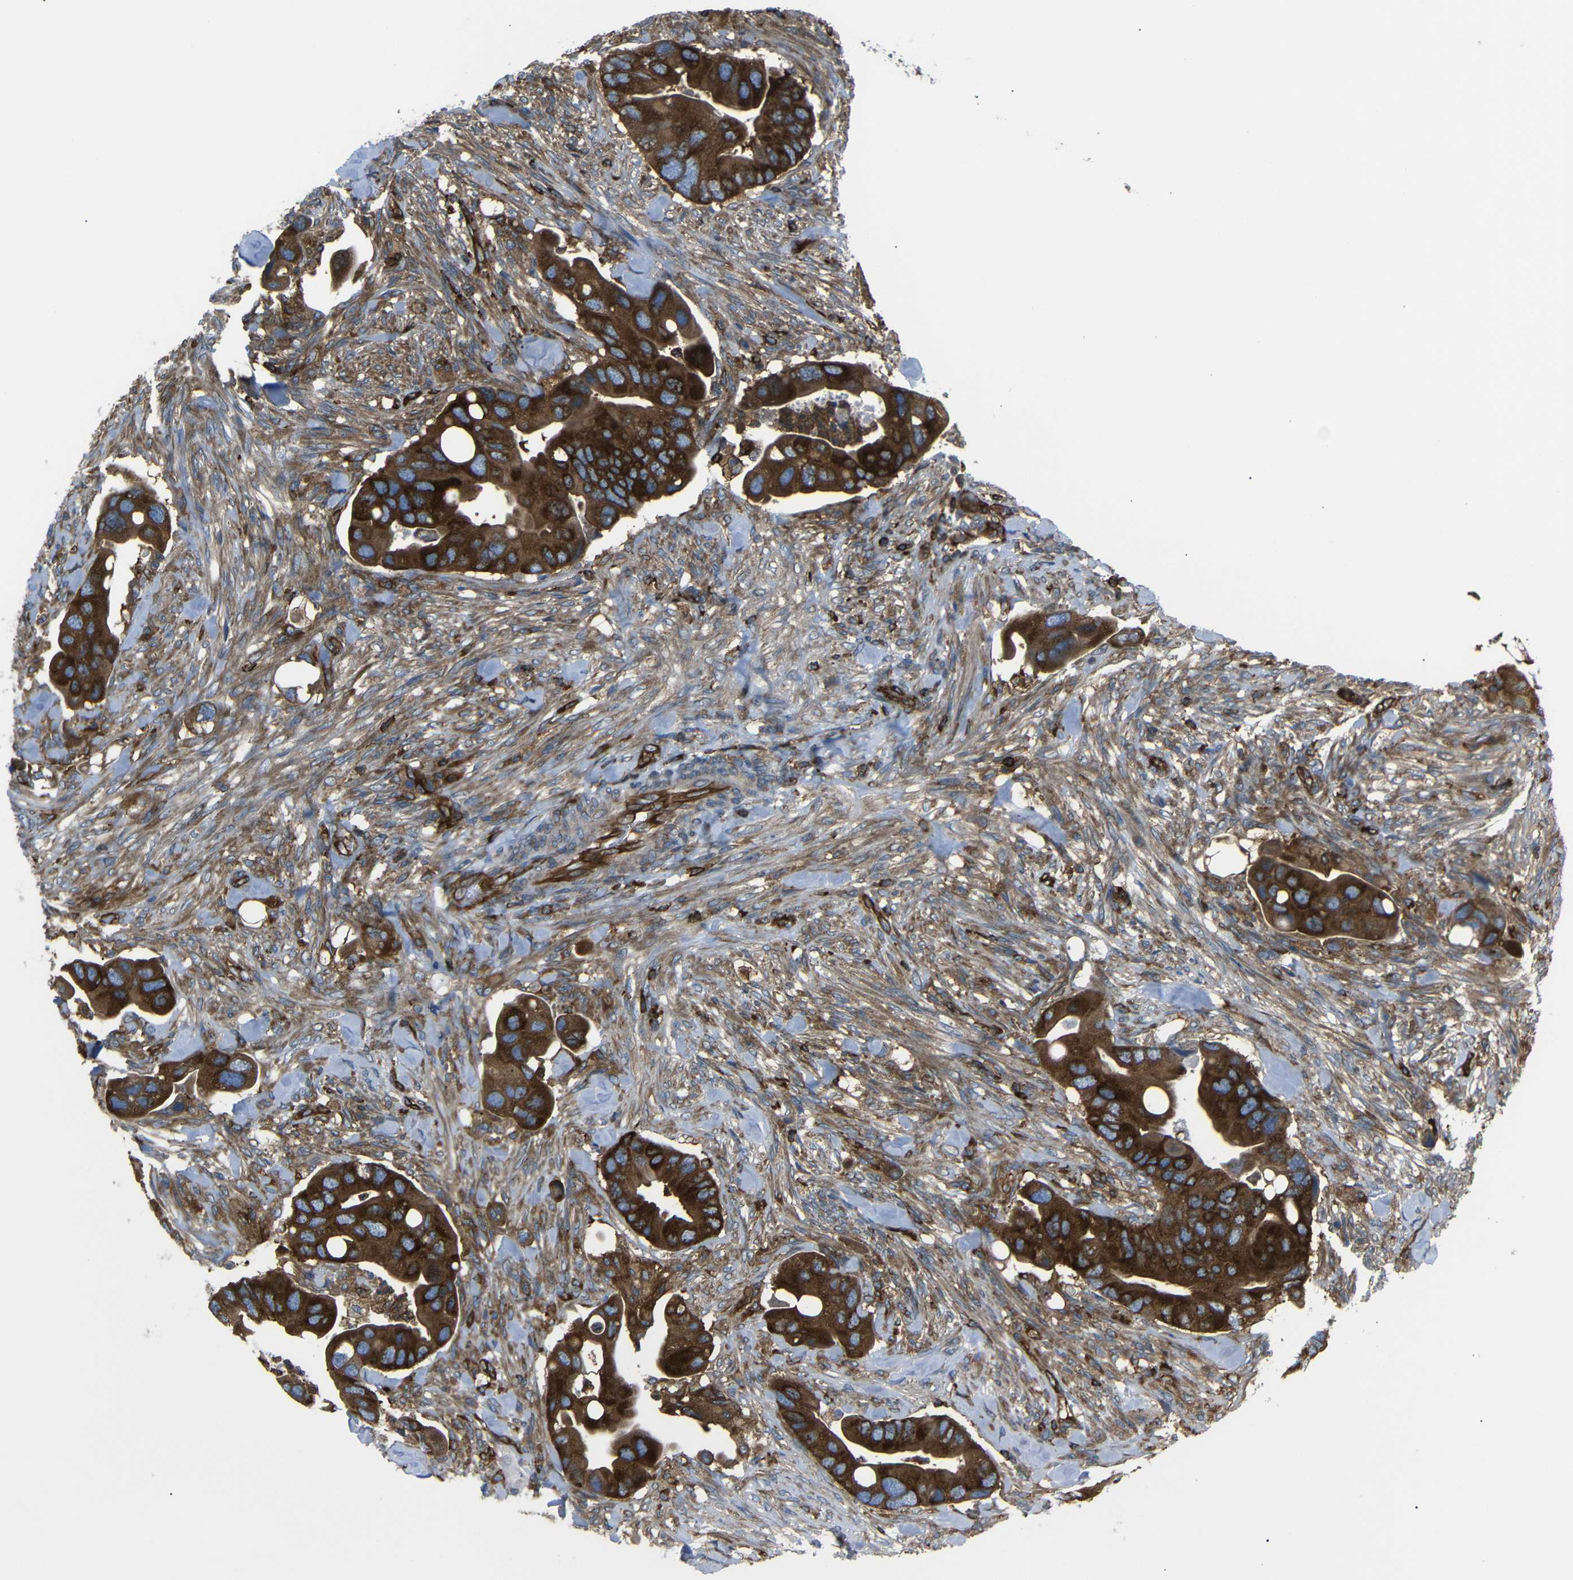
{"staining": {"intensity": "strong", "quantity": ">75%", "location": "cytoplasmic/membranous"}, "tissue": "colorectal cancer", "cell_type": "Tumor cells", "image_type": "cancer", "snomed": [{"axis": "morphology", "description": "Adenocarcinoma, NOS"}, {"axis": "topography", "description": "Rectum"}], "caption": "High-power microscopy captured an immunohistochemistry (IHC) photomicrograph of adenocarcinoma (colorectal), revealing strong cytoplasmic/membranous positivity in approximately >75% of tumor cells.", "gene": "ARHGEF1", "patient": {"sex": "female", "age": 57}}